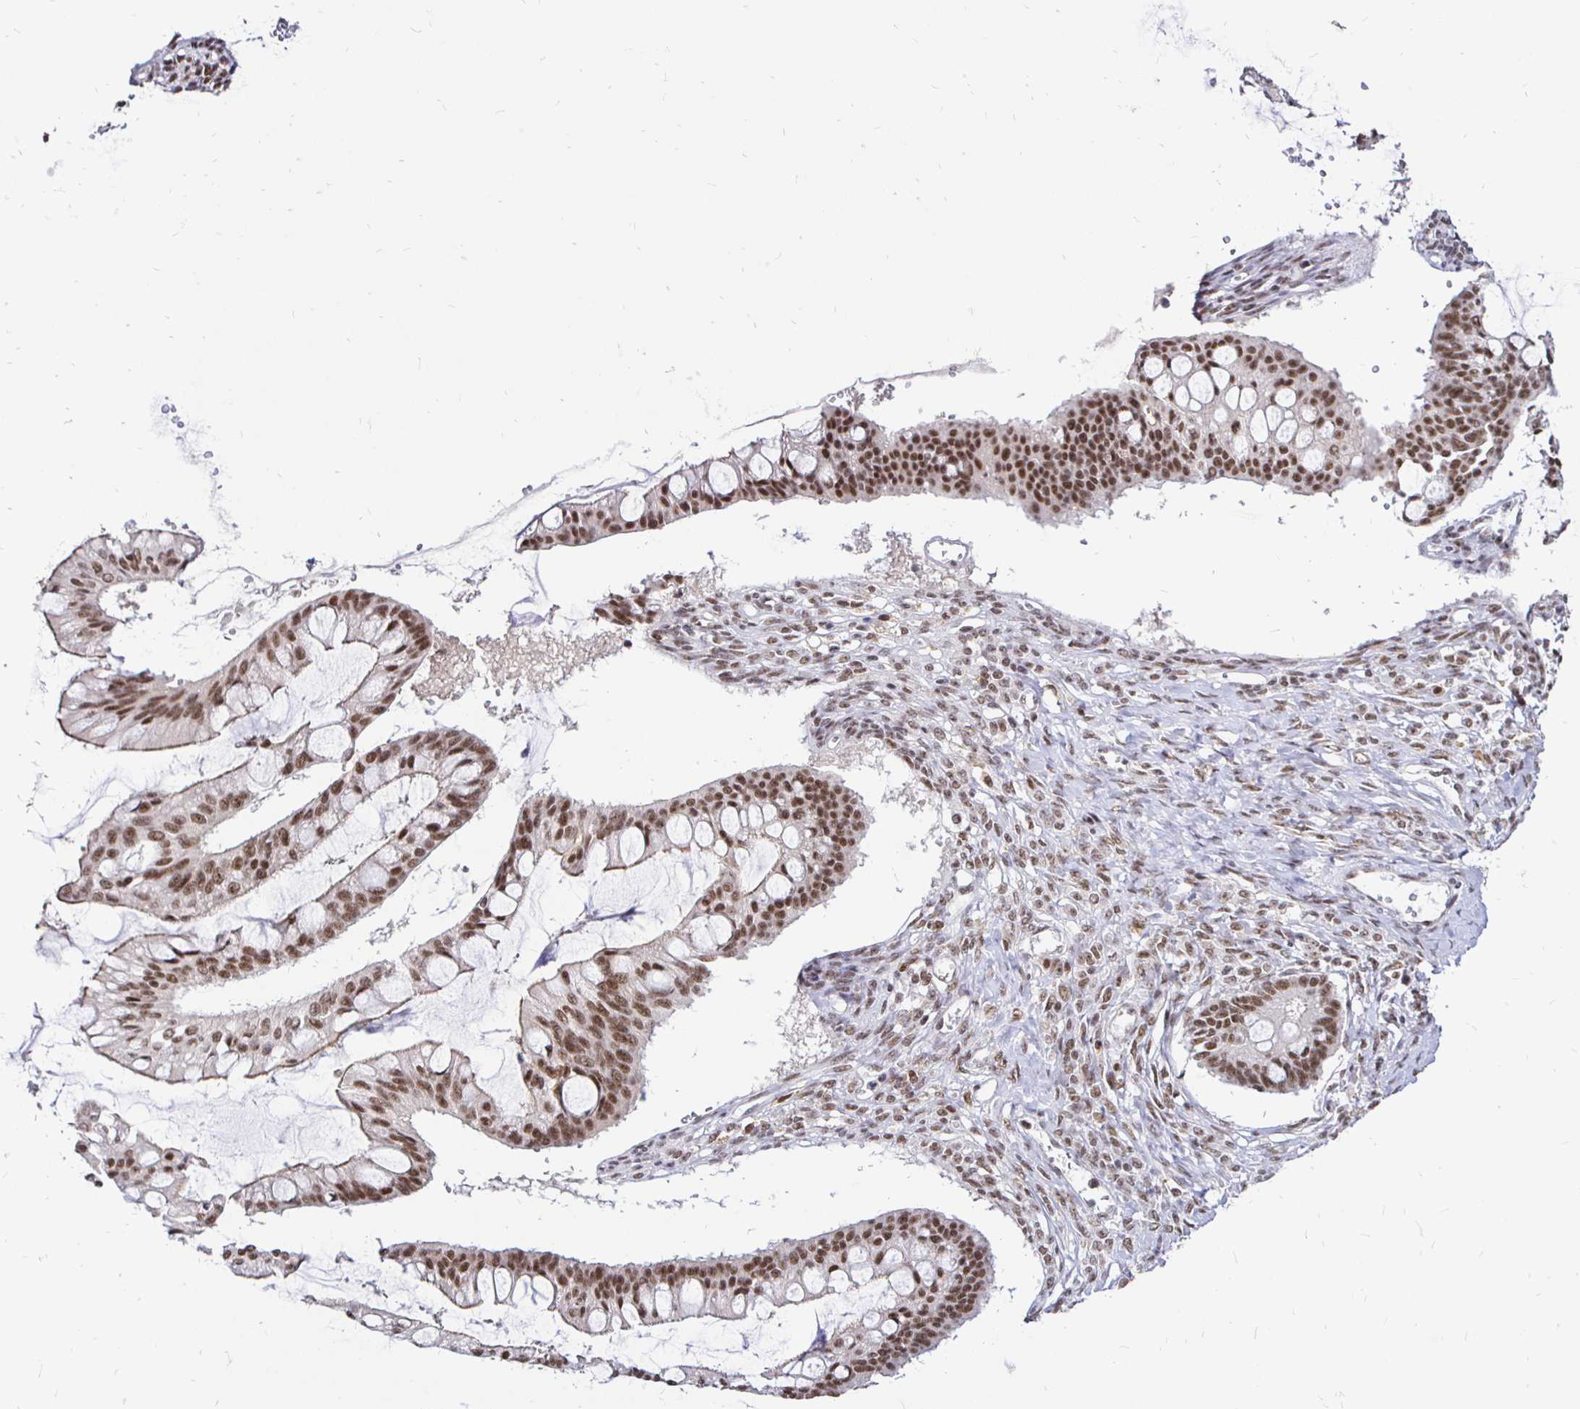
{"staining": {"intensity": "moderate", "quantity": ">75%", "location": "nuclear"}, "tissue": "ovarian cancer", "cell_type": "Tumor cells", "image_type": "cancer", "snomed": [{"axis": "morphology", "description": "Cystadenocarcinoma, mucinous, NOS"}, {"axis": "topography", "description": "Ovary"}], "caption": "Immunohistochemical staining of human ovarian mucinous cystadenocarcinoma reveals medium levels of moderate nuclear protein staining in about >75% of tumor cells.", "gene": "SIN3A", "patient": {"sex": "female", "age": 73}}